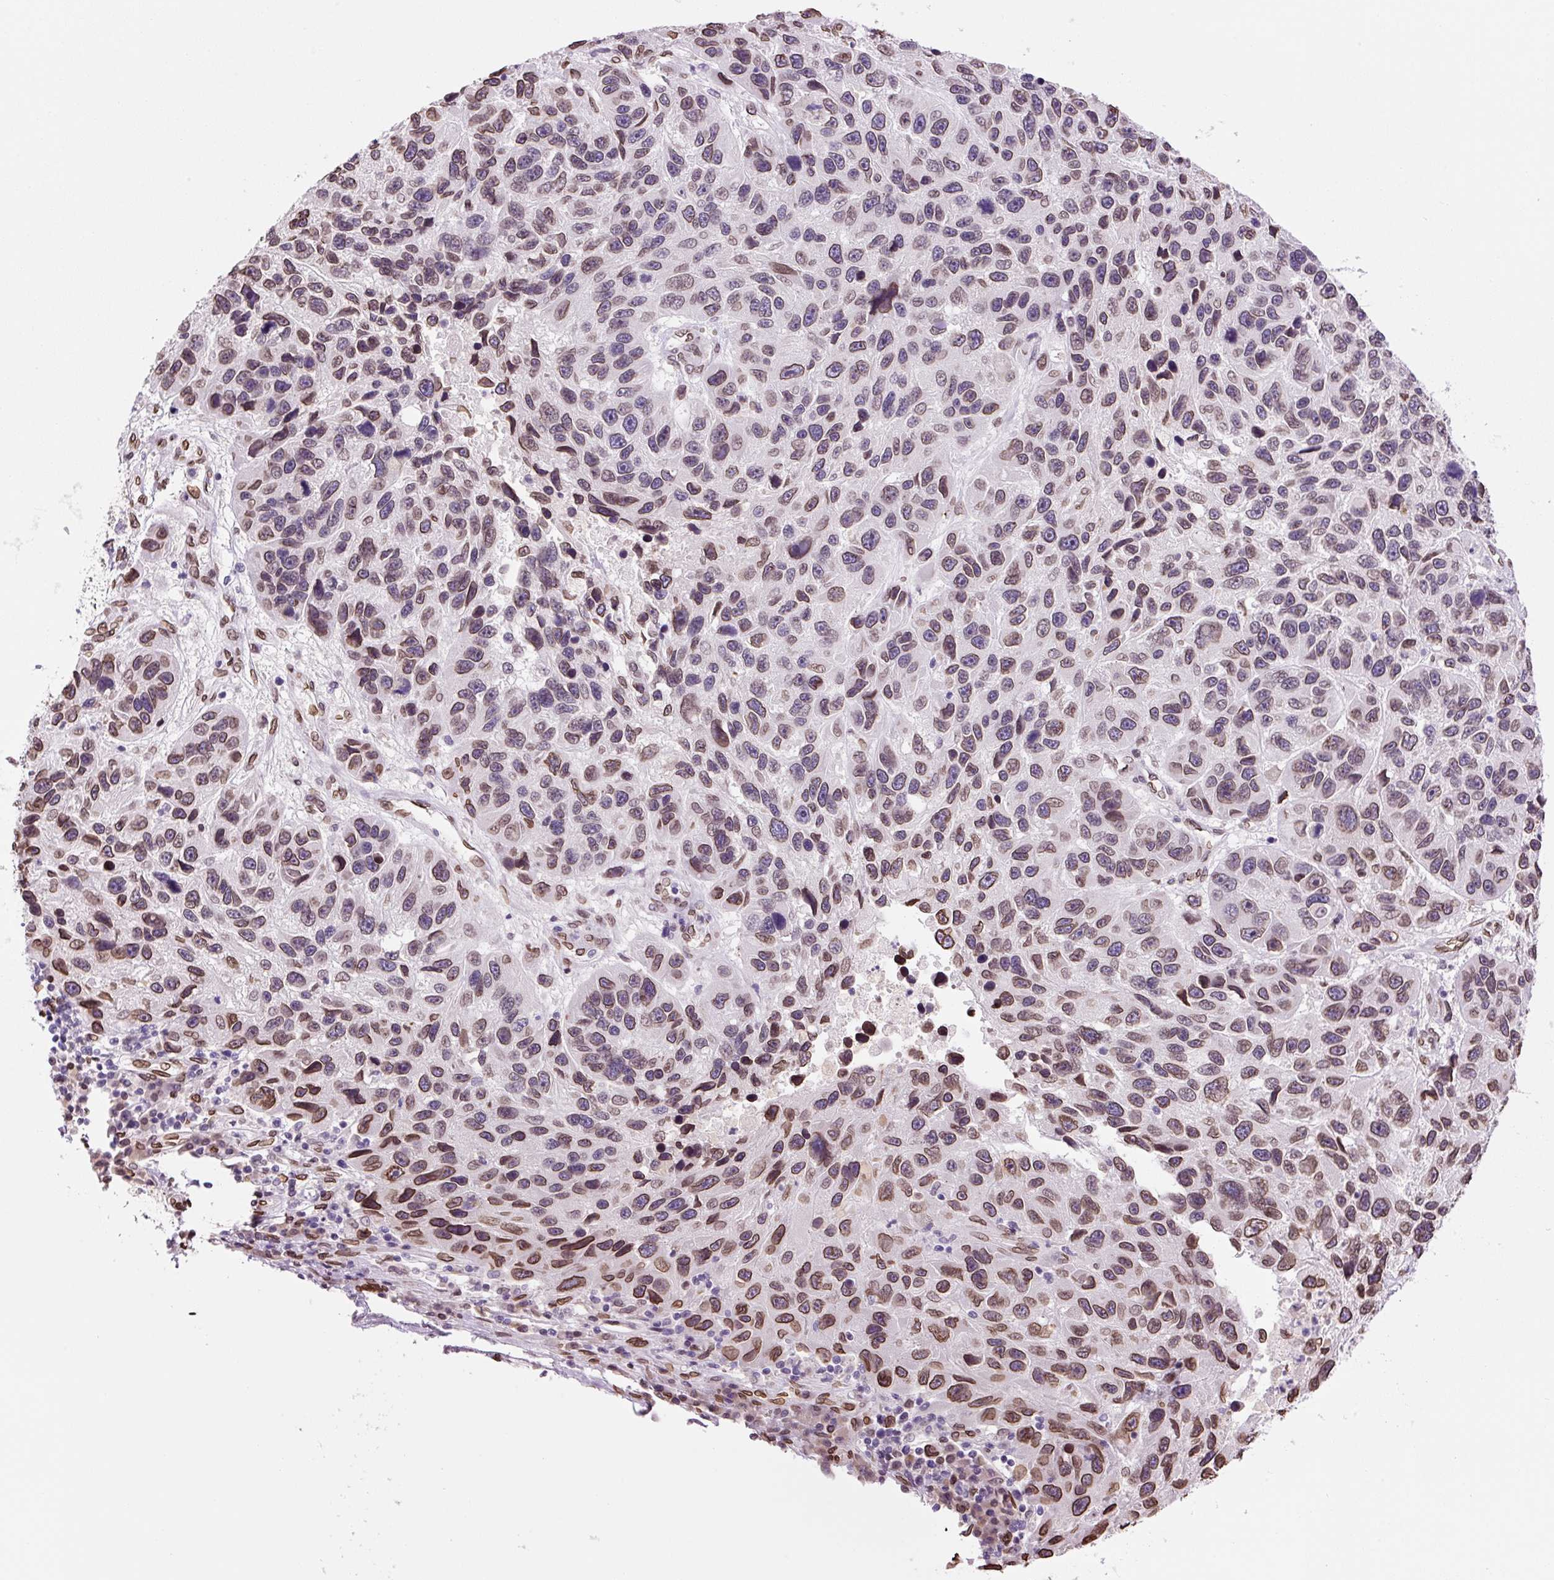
{"staining": {"intensity": "moderate", "quantity": ">75%", "location": "cytoplasmic/membranous,nuclear"}, "tissue": "melanoma", "cell_type": "Tumor cells", "image_type": "cancer", "snomed": [{"axis": "morphology", "description": "Malignant melanoma, NOS"}, {"axis": "topography", "description": "Skin"}], "caption": "Melanoma stained for a protein exhibits moderate cytoplasmic/membranous and nuclear positivity in tumor cells. The staining was performed using DAB, with brown indicating positive protein expression. Nuclei are stained blue with hematoxylin.", "gene": "ZNF224", "patient": {"sex": "male", "age": 53}}